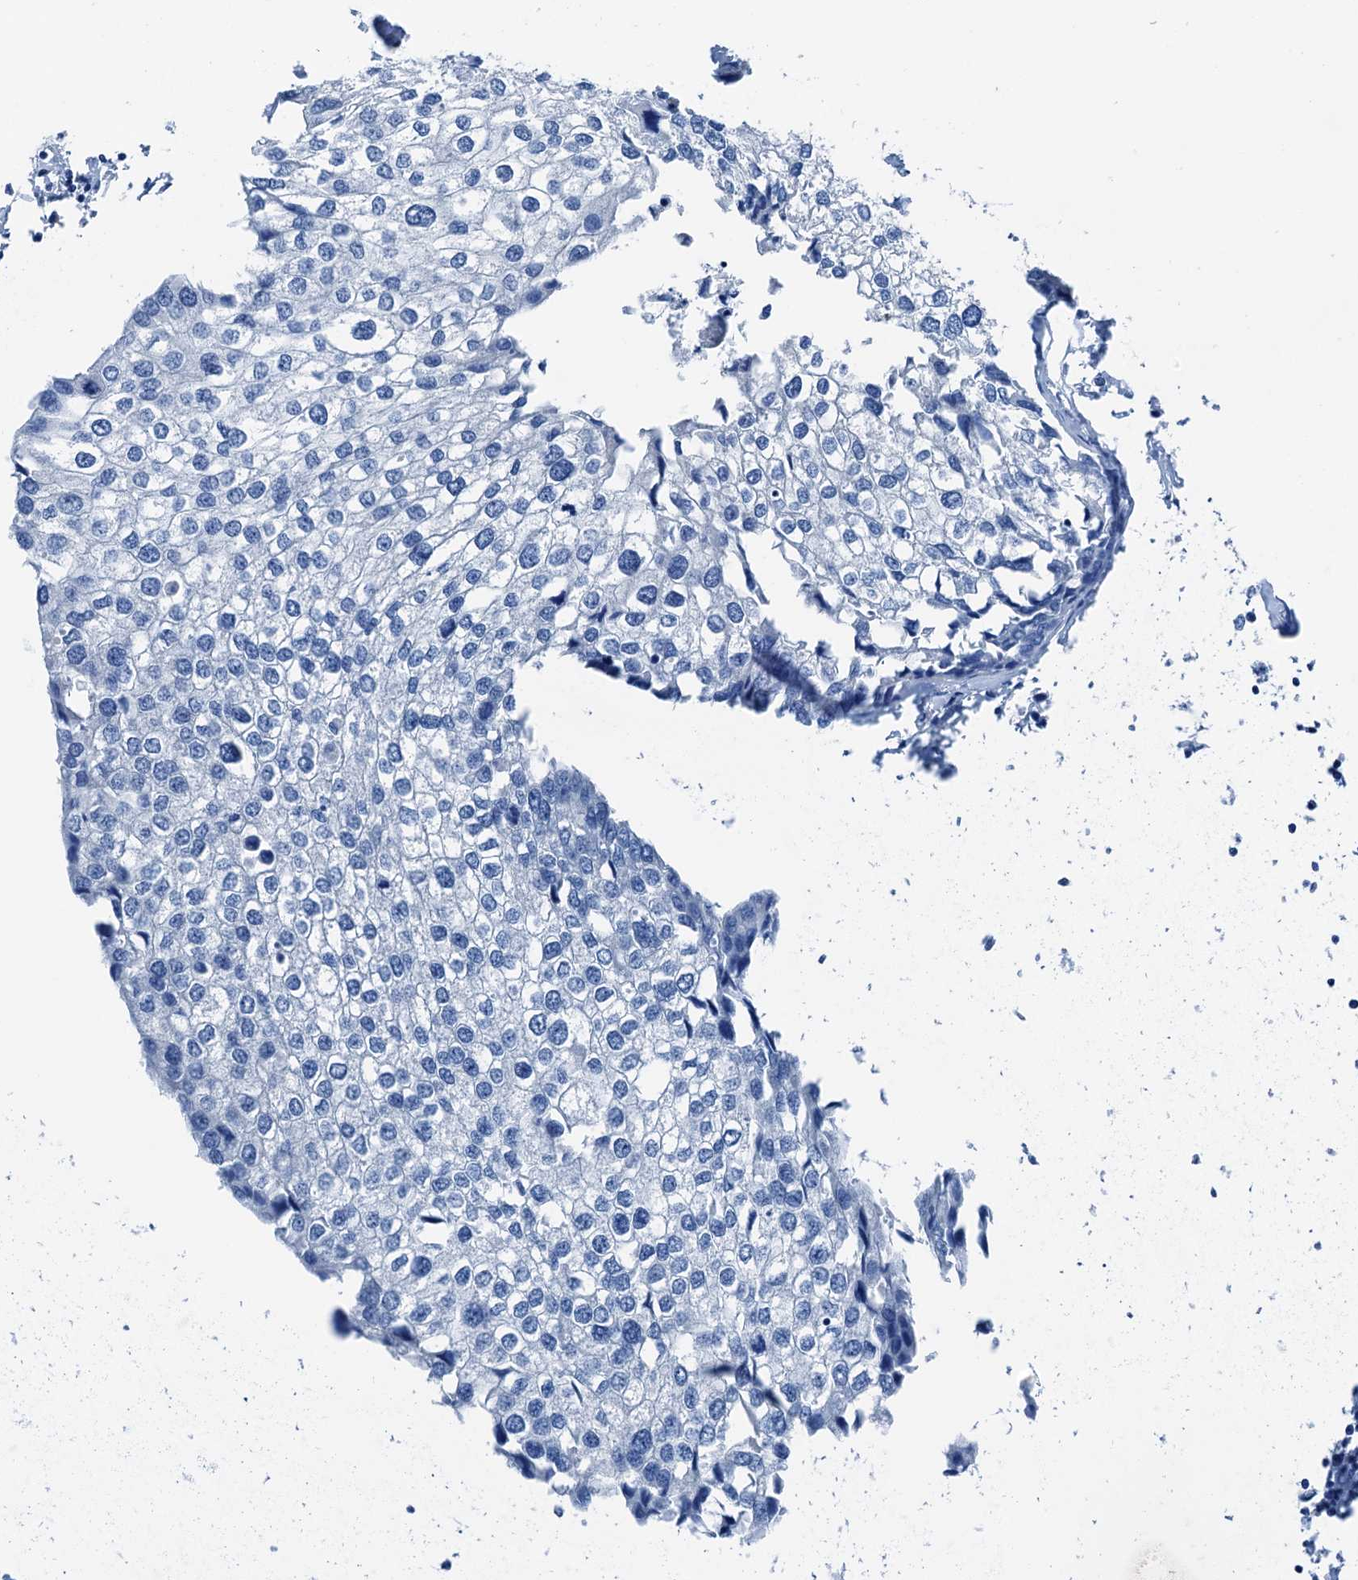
{"staining": {"intensity": "negative", "quantity": "none", "location": "none"}, "tissue": "urothelial cancer", "cell_type": "Tumor cells", "image_type": "cancer", "snomed": [{"axis": "morphology", "description": "Urothelial carcinoma, High grade"}, {"axis": "topography", "description": "Urinary bladder"}], "caption": "This is an immunohistochemistry (IHC) image of high-grade urothelial carcinoma. There is no staining in tumor cells.", "gene": "CBLN3", "patient": {"sex": "male", "age": 64}}